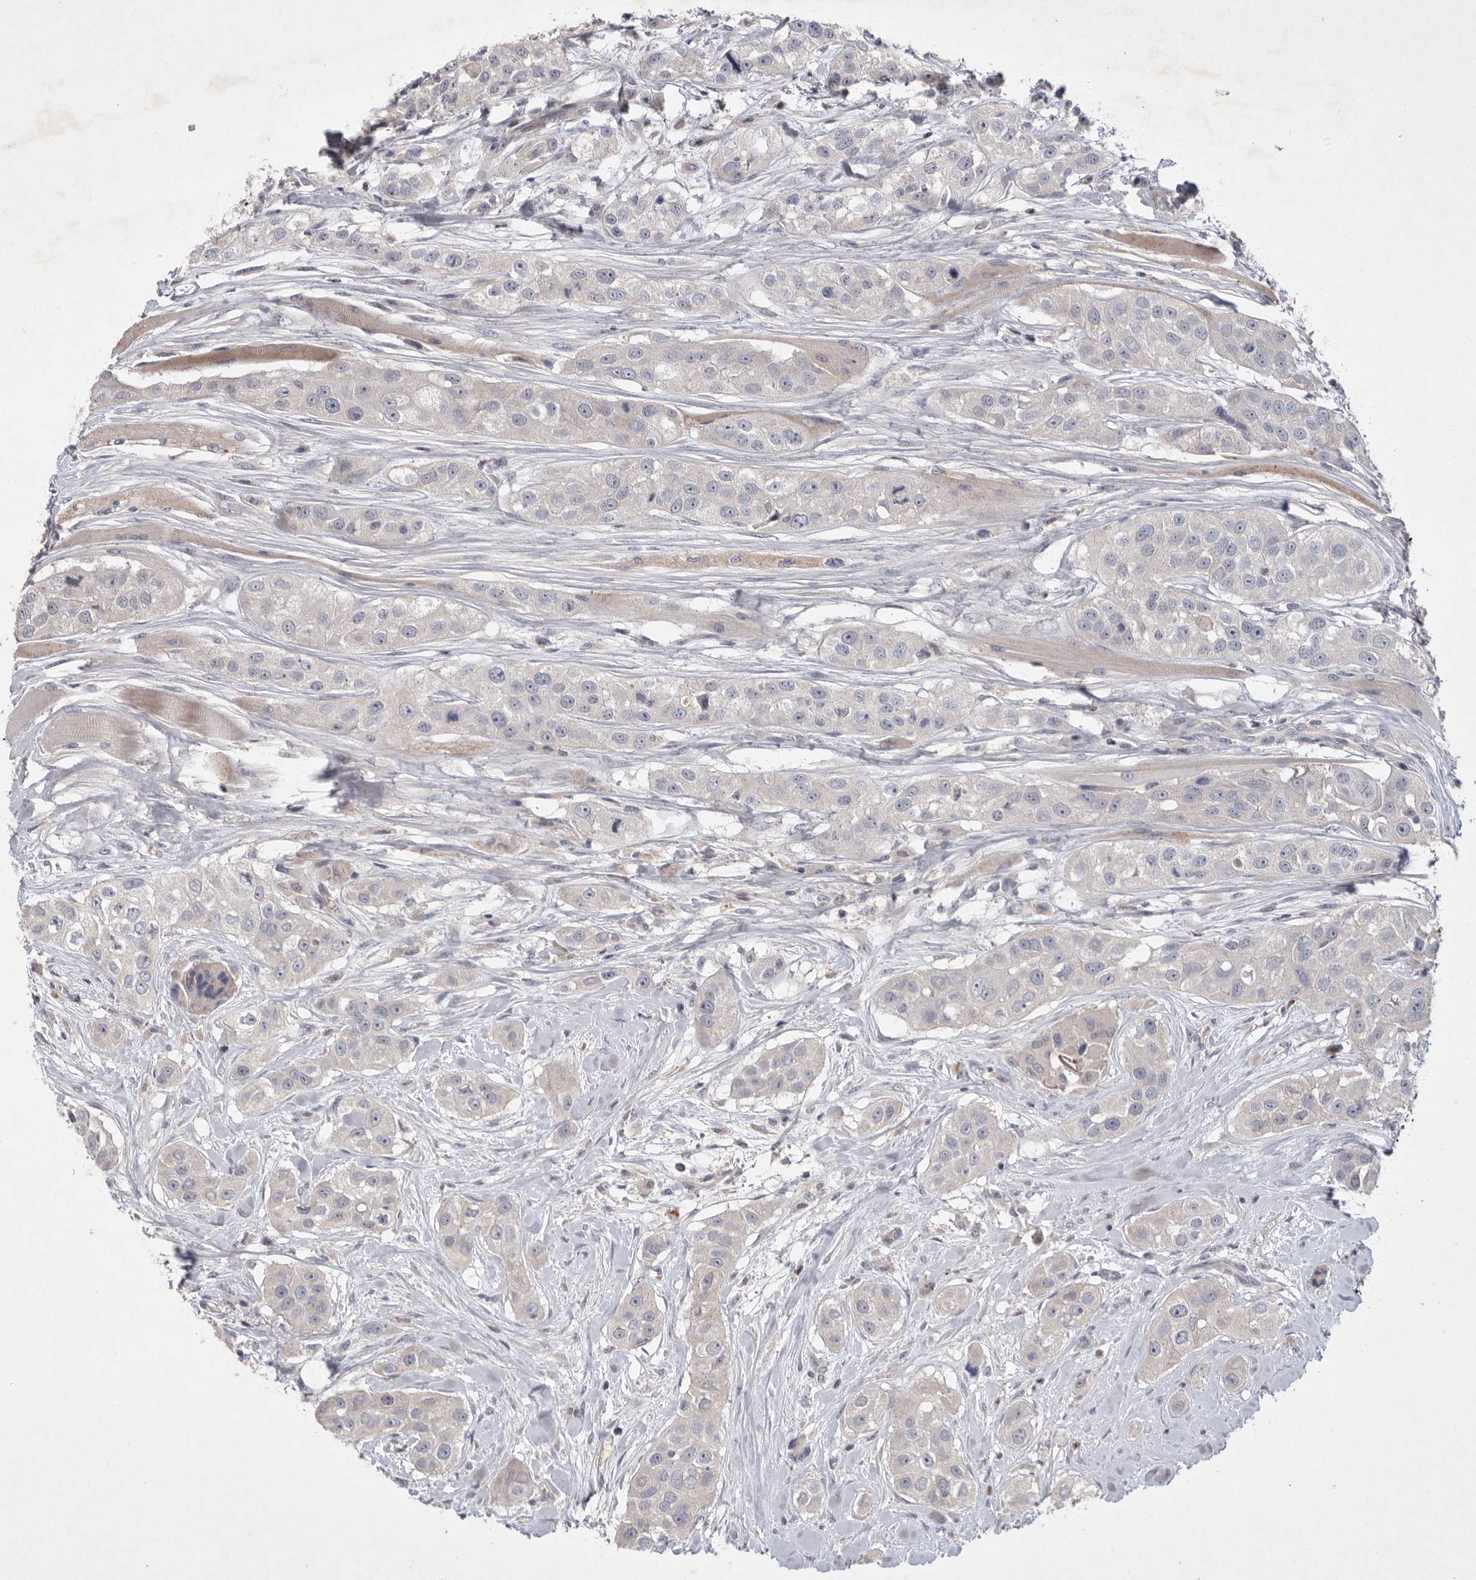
{"staining": {"intensity": "negative", "quantity": "none", "location": "none"}, "tissue": "head and neck cancer", "cell_type": "Tumor cells", "image_type": "cancer", "snomed": [{"axis": "morphology", "description": "Normal tissue, NOS"}, {"axis": "morphology", "description": "Squamous cell carcinoma, NOS"}, {"axis": "topography", "description": "Skeletal muscle"}, {"axis": "topography", "description": "Head-Neck"}], "caption": "IHC of human head and neck cancer (squamous cell carcinoma) demonstrates no expression in tumor cells. Brightfield microscopy of immunohistochemistry stained with DAB (3,3'-diaminobenzidine) (brown) and hematoxylin (blue), captured at high magnification.", "gene": "TNFSF14", "patient": {"sex": "male", "age": 51}}